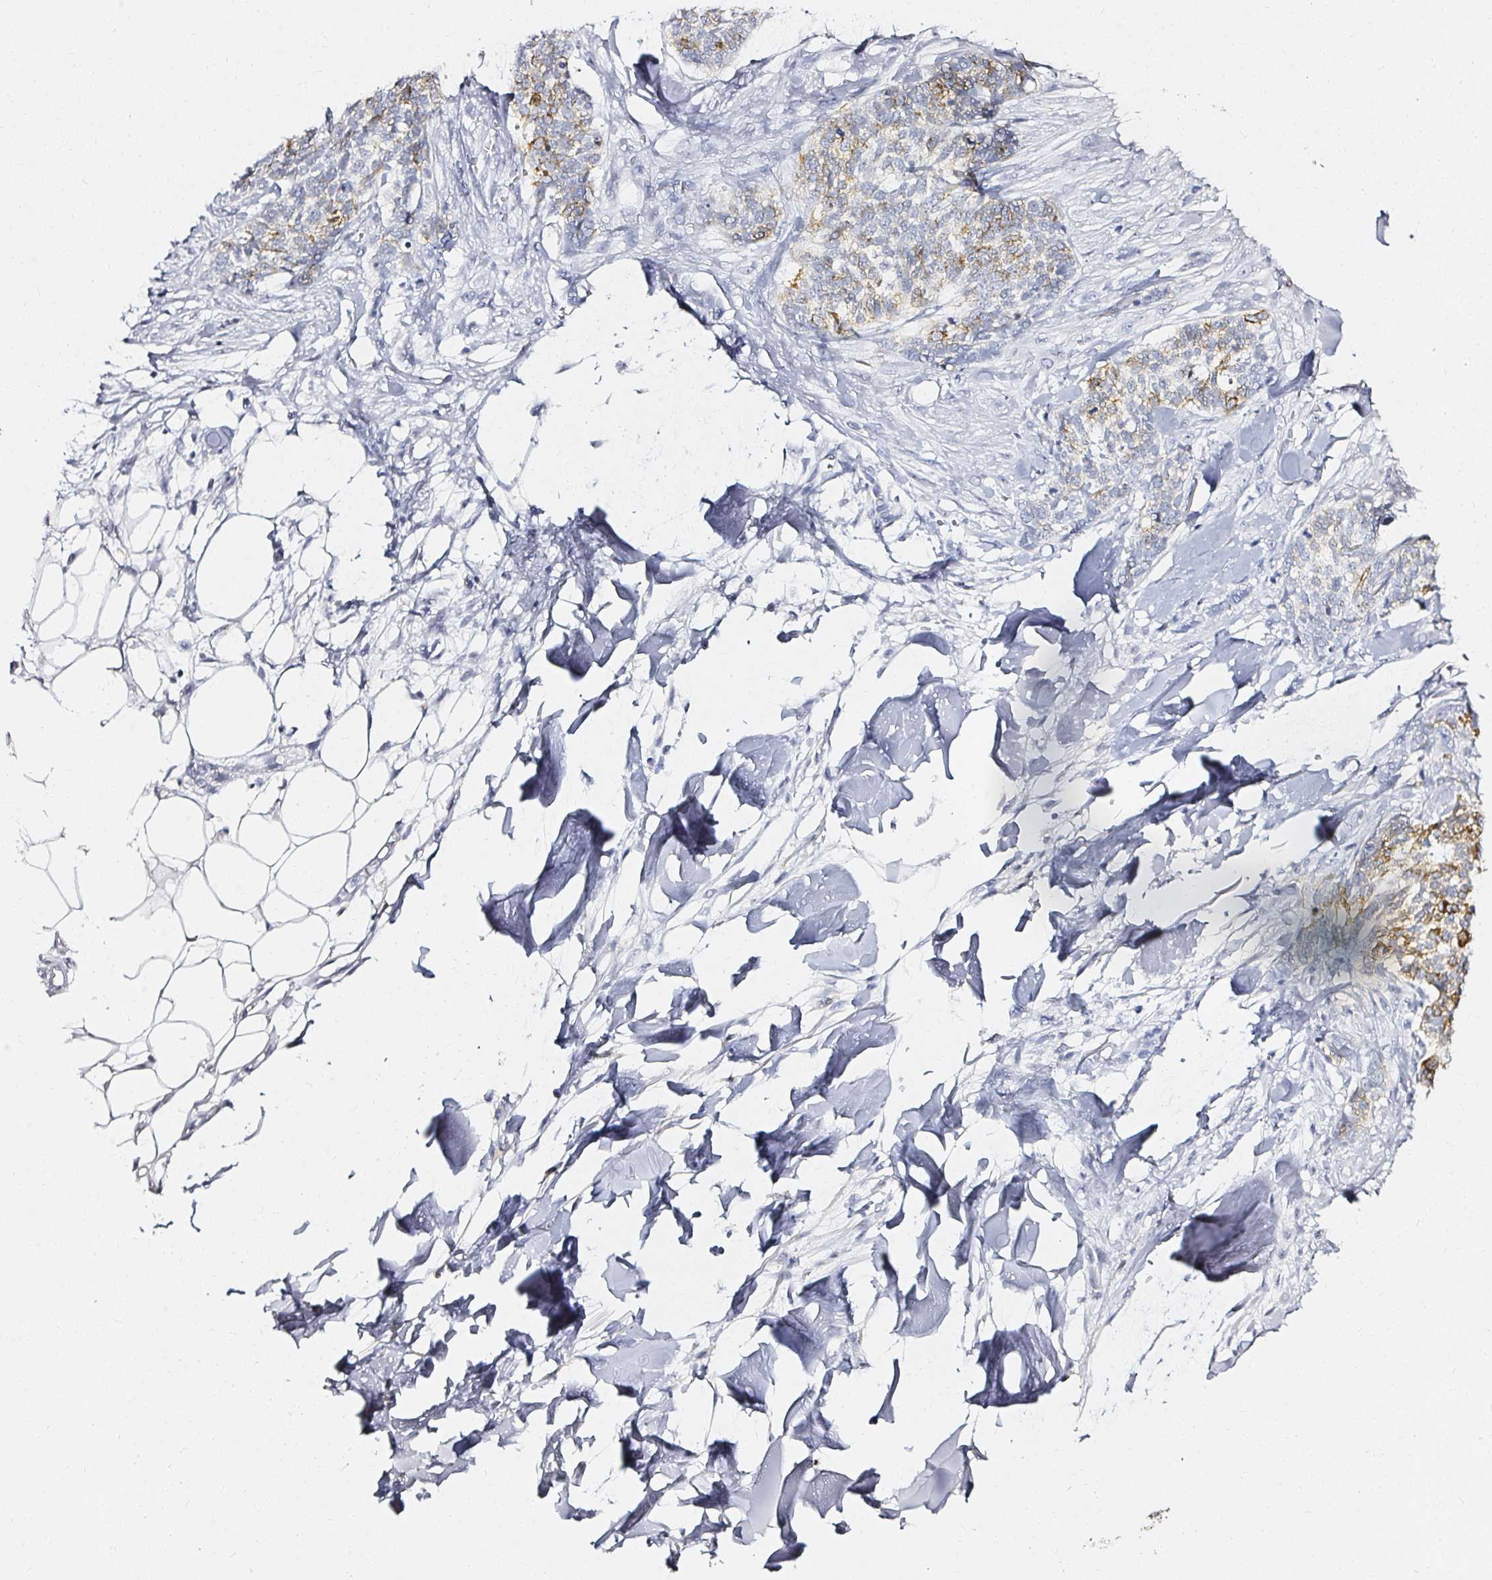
{"staining": {"intensity": "moderate", "quantity": "25%-75%", "location": "cytoplasmic/membranous"}, "tissue": "skin cancer", "cell_type": "Tumor cells", "image_type": "cancer", "snomed": [{"axis": "morphology", "description": "Basal cell carcinoma"}, {"axis": "topography", "description": "Skin"}], "caption": "Immunohistochemical staining of human skin cancer (basal cell carcinoma) displays medium levels of moderate cytoplasmic/membranous protein positivity in approximately 25%-75% of tumor cells. (DAB IHC with brightfield microscopy, high magnification).", "gene": "ACAN", "patient": {"sex": "female", "age": 59}}